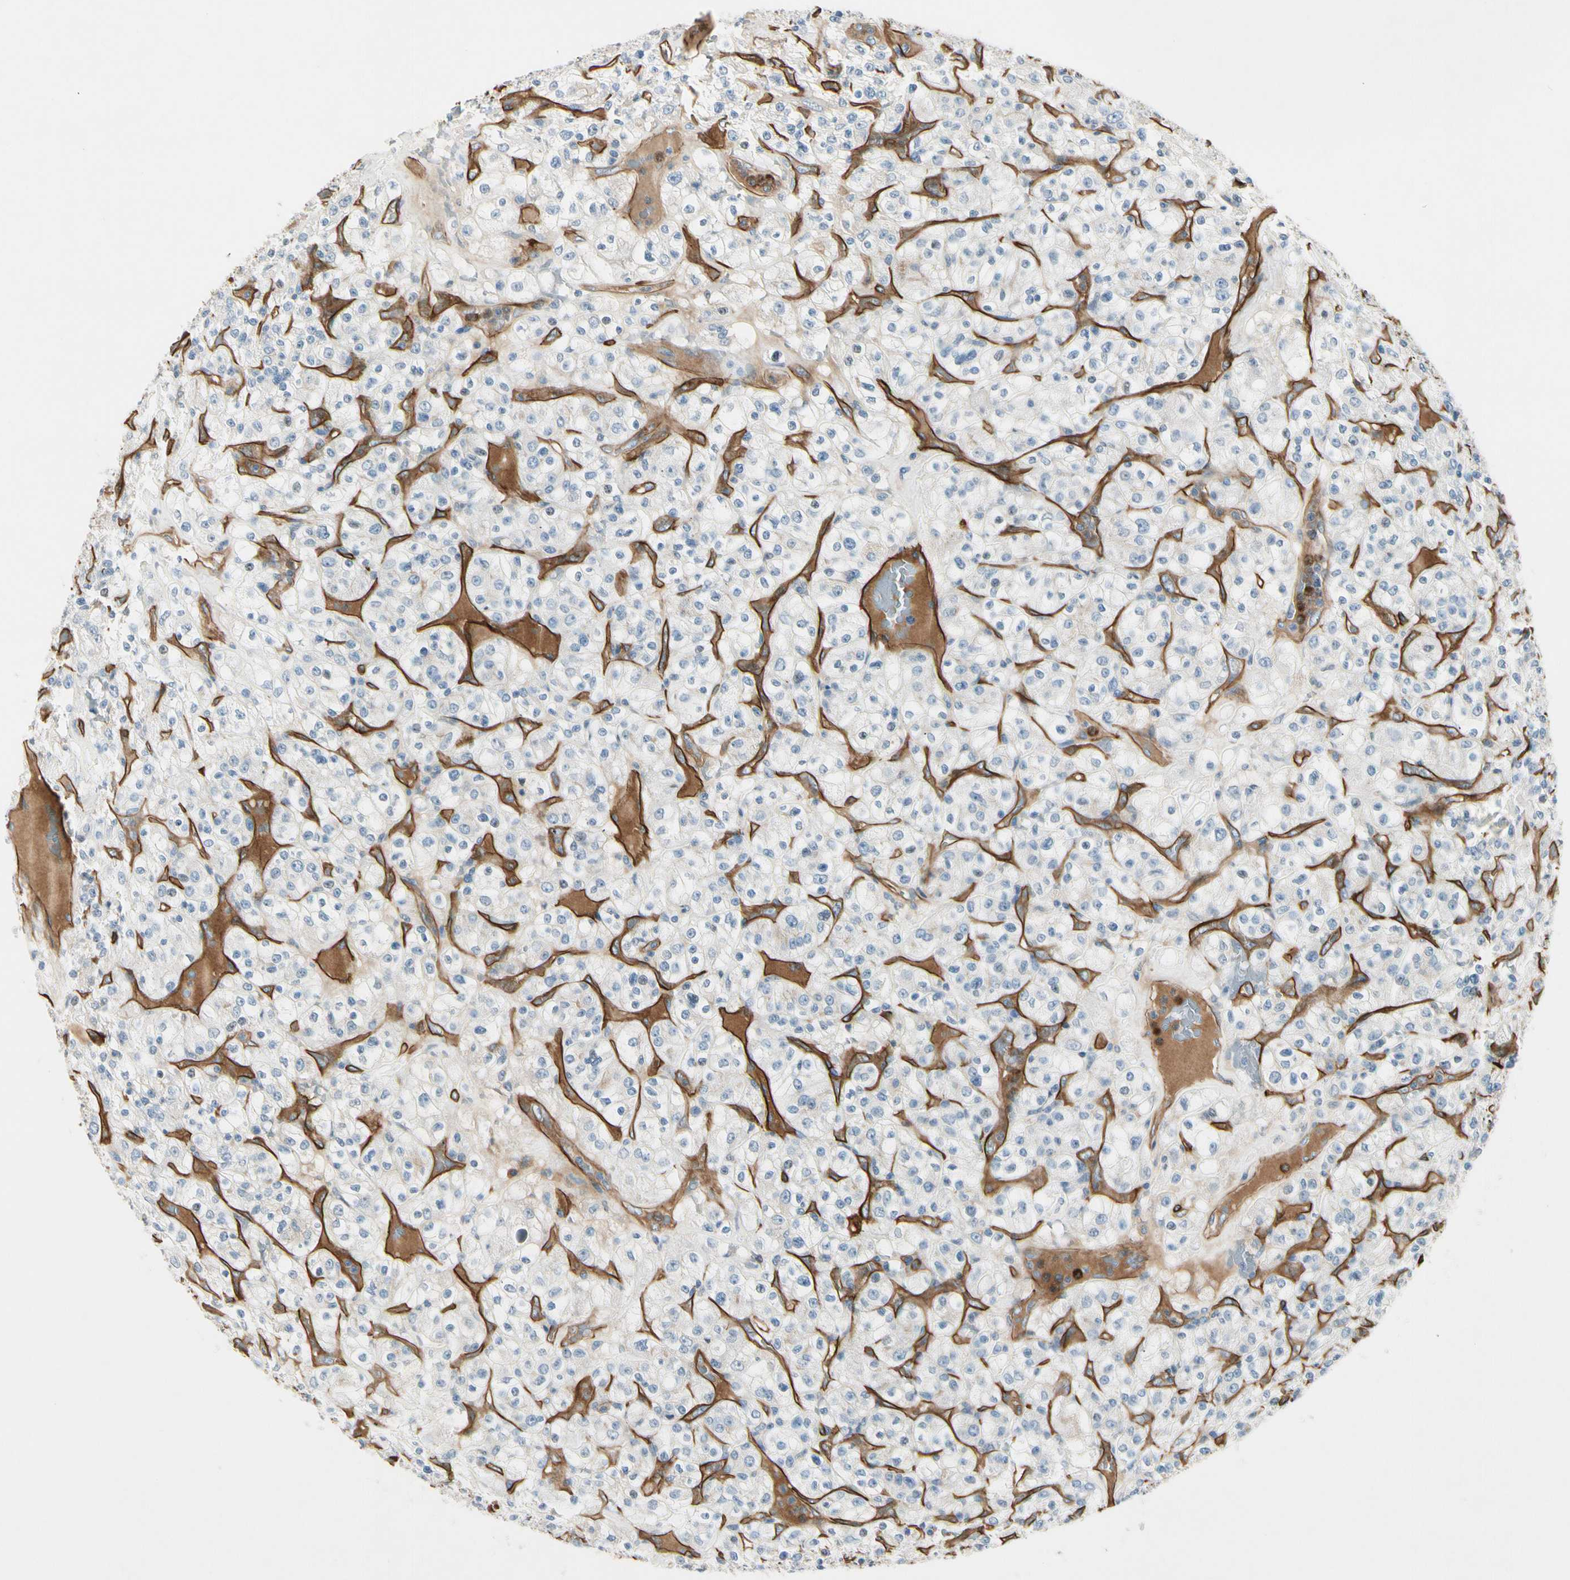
{"staining": {"intensity": "negative", "quantity": "none", "location": "none"}, "tissue": "renal cancer", "cell_type": "Tumor cells", "image_type": "cancer", "snomed": [{"axis": "morphology", "description": "Normal tissue, NOS"}, {"axis": "morphology", "description": "Adenocarcinoma, NOS"}, {"axis": "topography", "description": "Kidney"}], "caption": "Immunohistochemical staining of renal adenocarcinoma displays no significant positivity in tumor cells.", "gene": "CD93", "patient": {"sex": "female", "age": 72}}